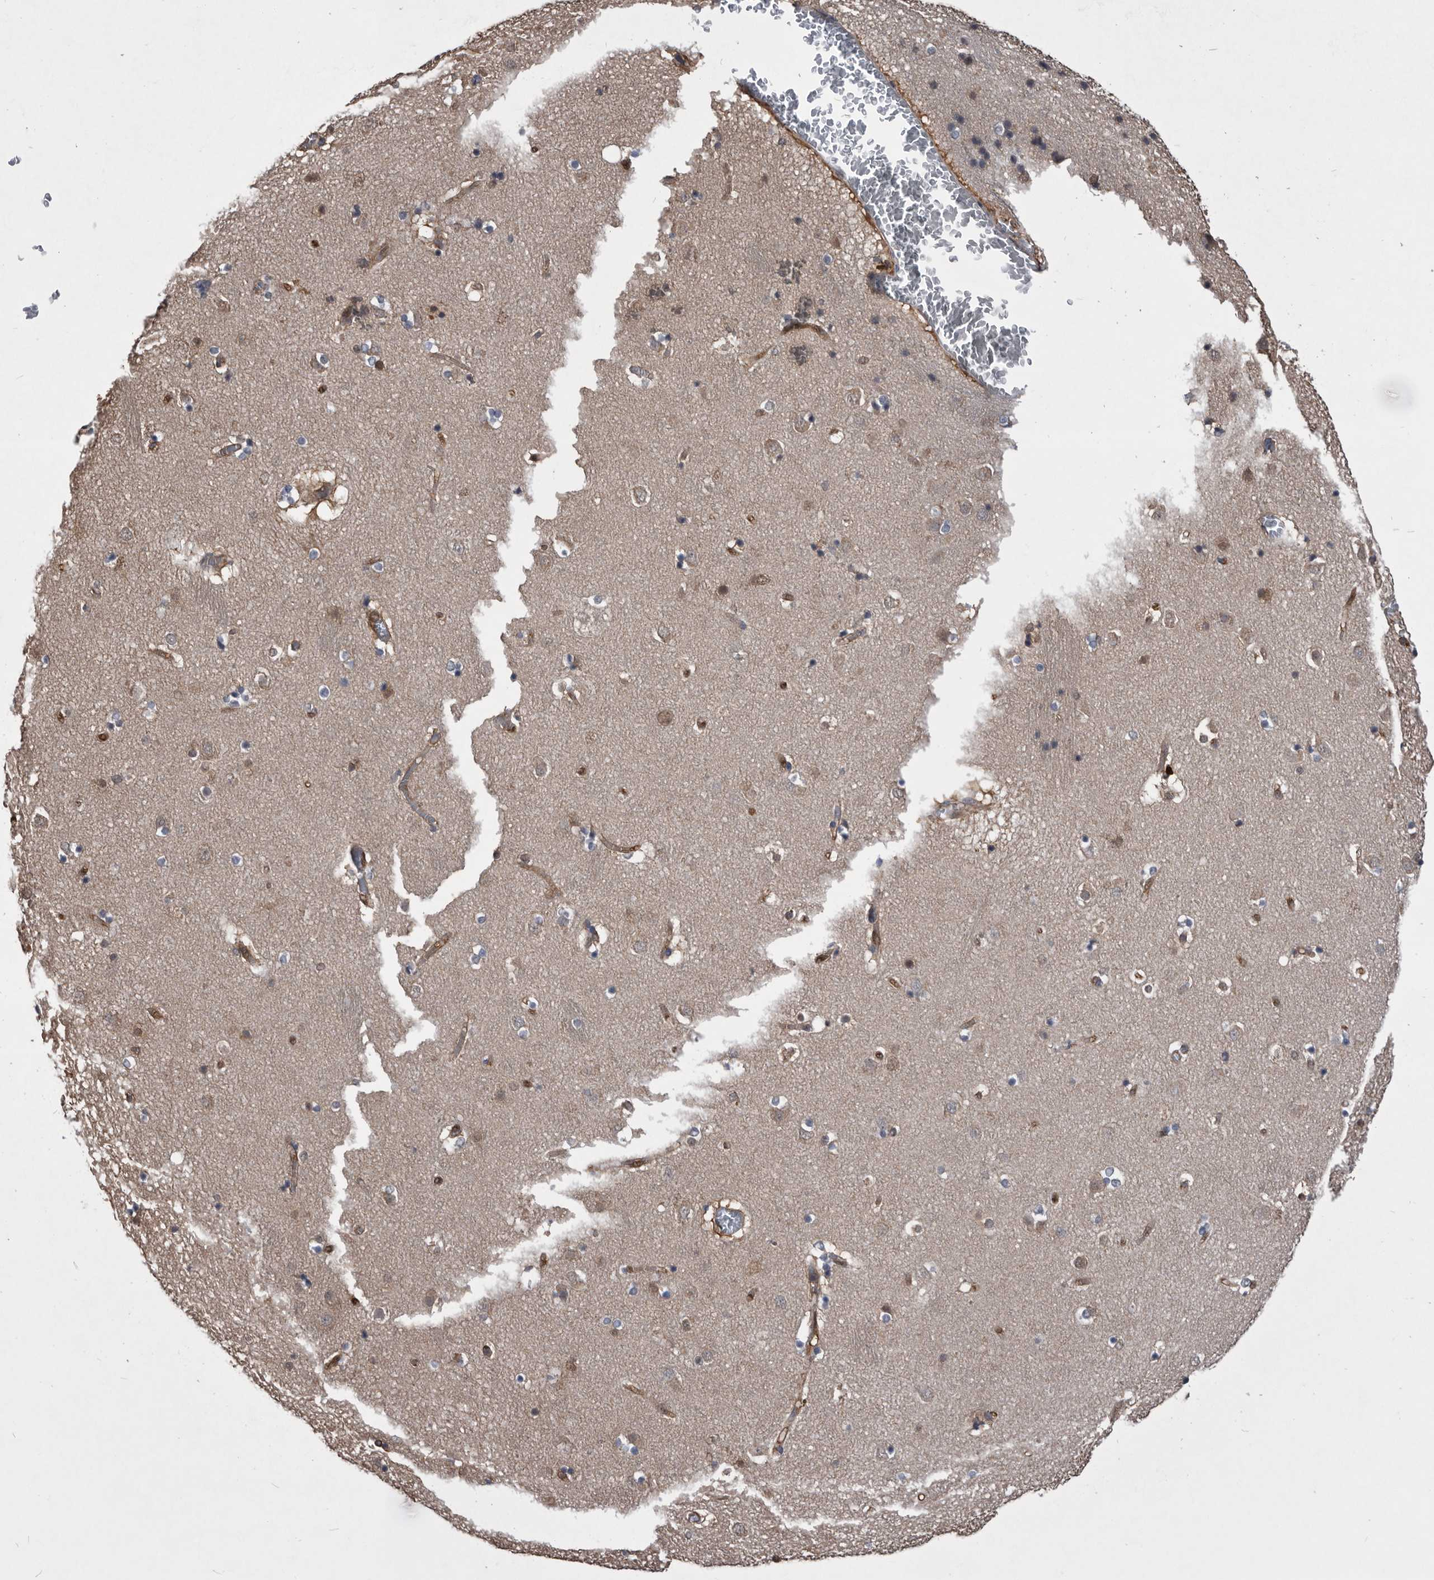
{"staining": {"intensity": "weak", "quantity": "<25%", "location": "cytoplasmic/membranous"}, "tissue": "caudate", "cell_type": "Glial cells", "image_type": "normal", "snomed": [{"axis": "morphology", "description": "Normal tissue, NOS"}, {"axis": "topography", "description": "Lateral ventricle wall"}], "caption": "DAB immunohistochemical staining of benign human caudate reveals no significant positivity in glial cells. (Brightfield microscopy of DAB (3,3'-diaminobenzidine) IHC at high magnification).", "gene": "PDXK", "patient": {"sex": "male", "age": 70}}